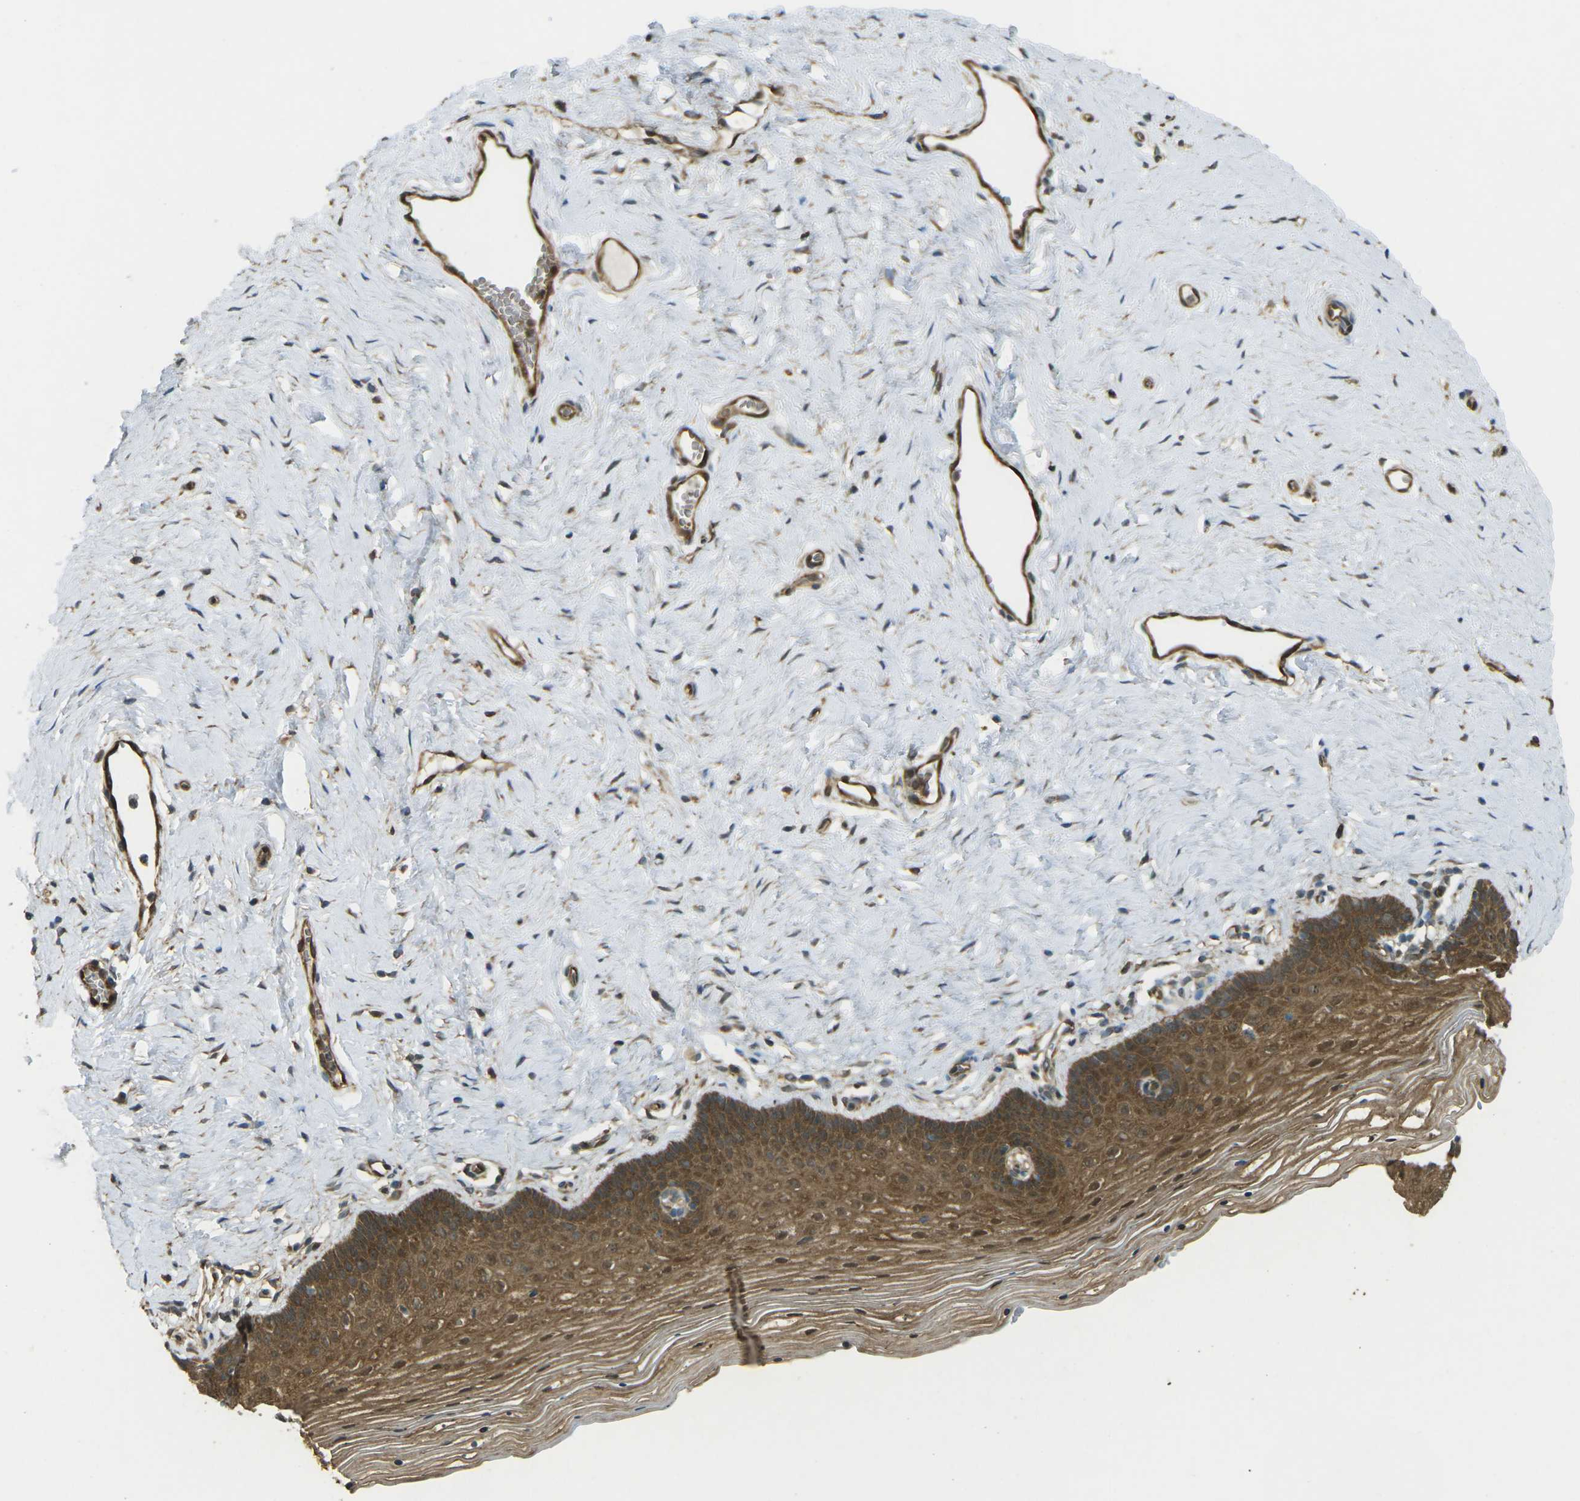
{"staining": {"intensity": "strong", "quantity": ">75%", "location": "cytoplasmic/membranous"}, "tissue": "vagina", "cell_type": "Squamous epithelial cells", "image_type": "normal", "snomed": [{"axis": "morphology", "description": "Normal tissue, NOS"}, {"axis": "topography", "description": "Vagina"}], "caption": "Immunohistochemistry (DAB (3,3'-diaminobenzidine)) staining of normal human vagina displays strong cytoplasmic/membranous protein positivity in approximately >75% of squamous epithelial cells. (brown staining indicates protein expression, while blue staining denotes nuclei).", "gene": "CHMP3", "patient": {"sex": "female", "age": 32}}